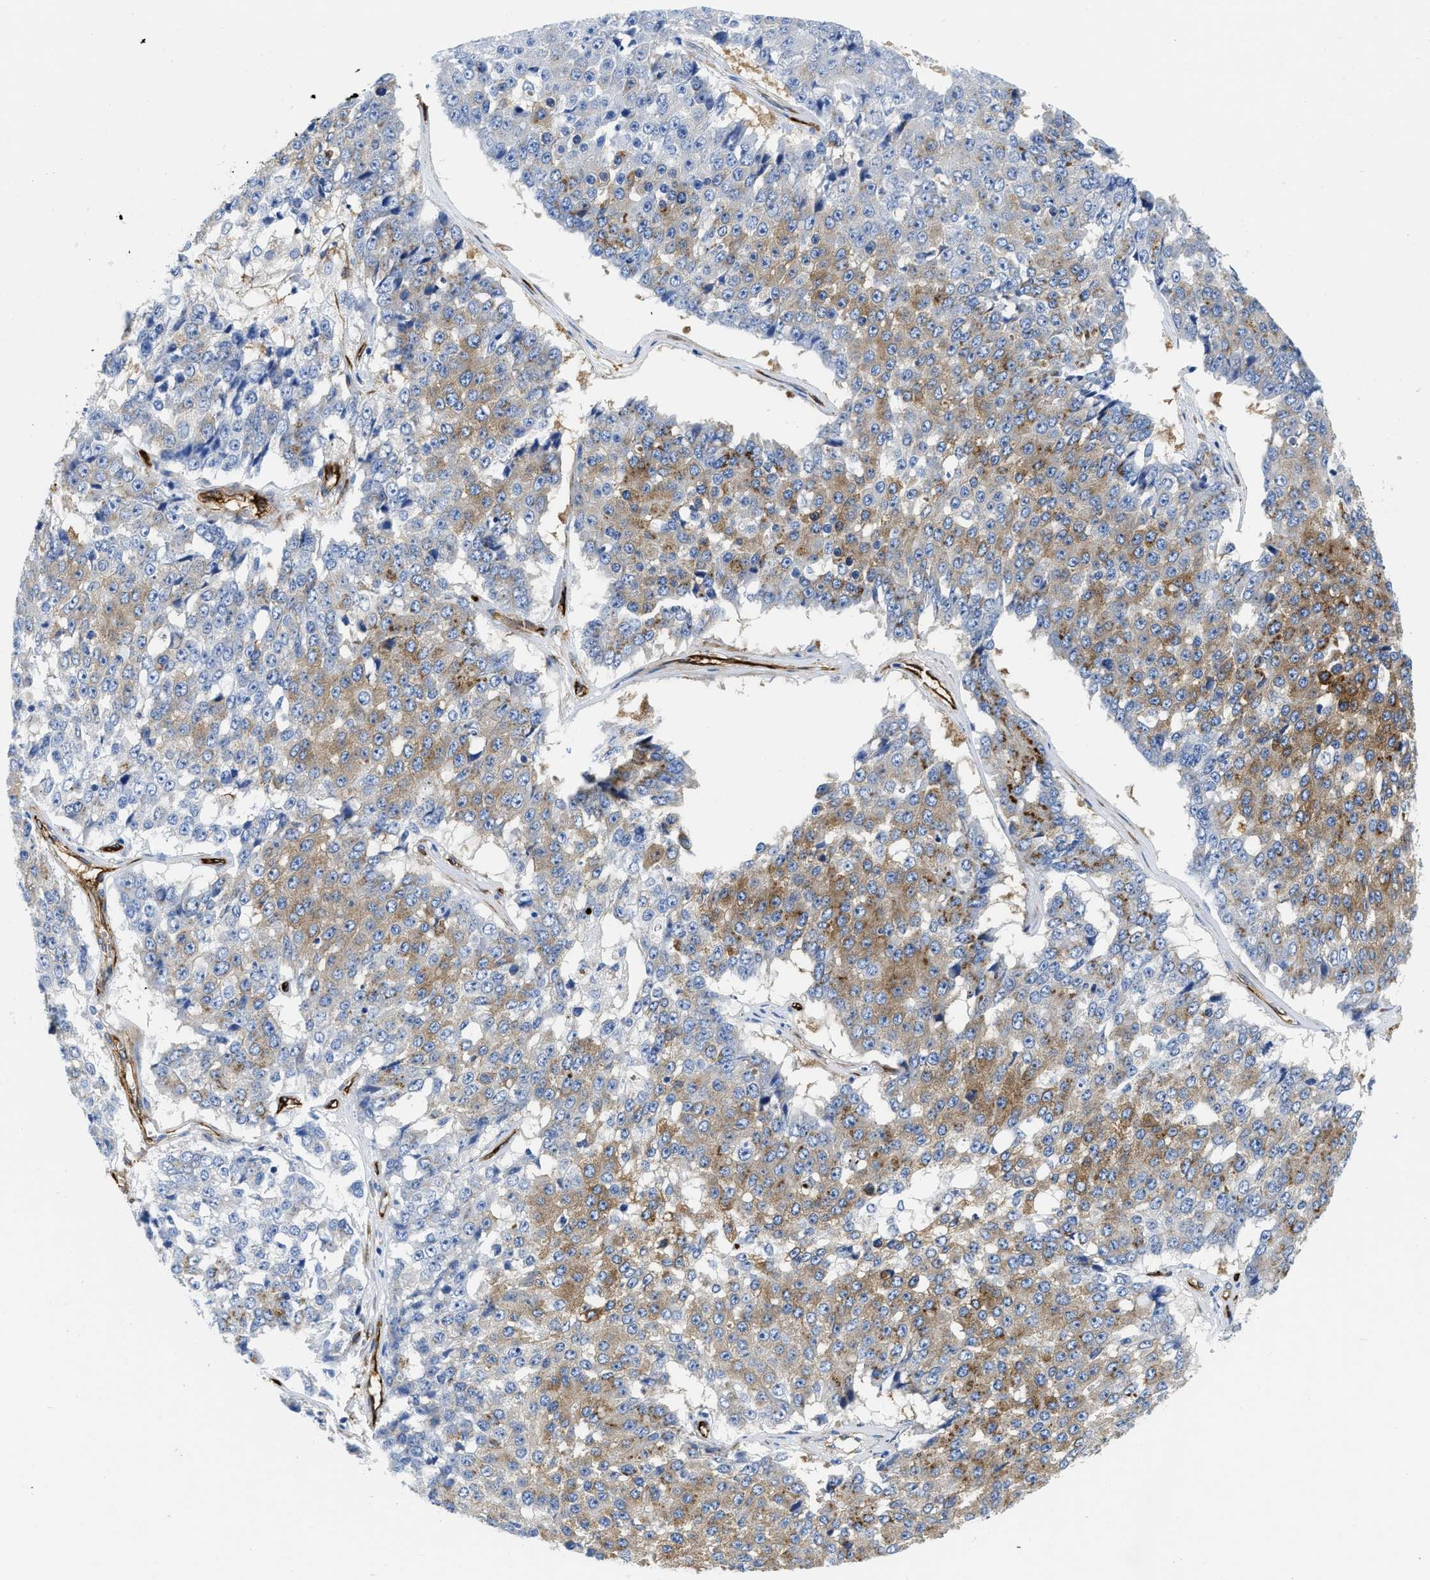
{"staining": {"intensity": "moderate", "quantity": "25%-75%", "location": "cytoplasmic/membranous"}, "tissue": "pancreatic cancer", "cell_type": "Tumor cells", "image_type": "cancer", "snomed": [{"axis": "morphology", "description": "Adenocarcinoma, NOS"}, {"axis": "topography", "description": "Pancreas"}], "caption": "IHC image of pancreatic cancer stained for a protein (brown), which reveals medium levels of moderate cytoplasmic/membranous expression in about 25%-75% of tumor cells.", "gene": "TVP23B", "patient": {"sex": "male", "age": 50}}